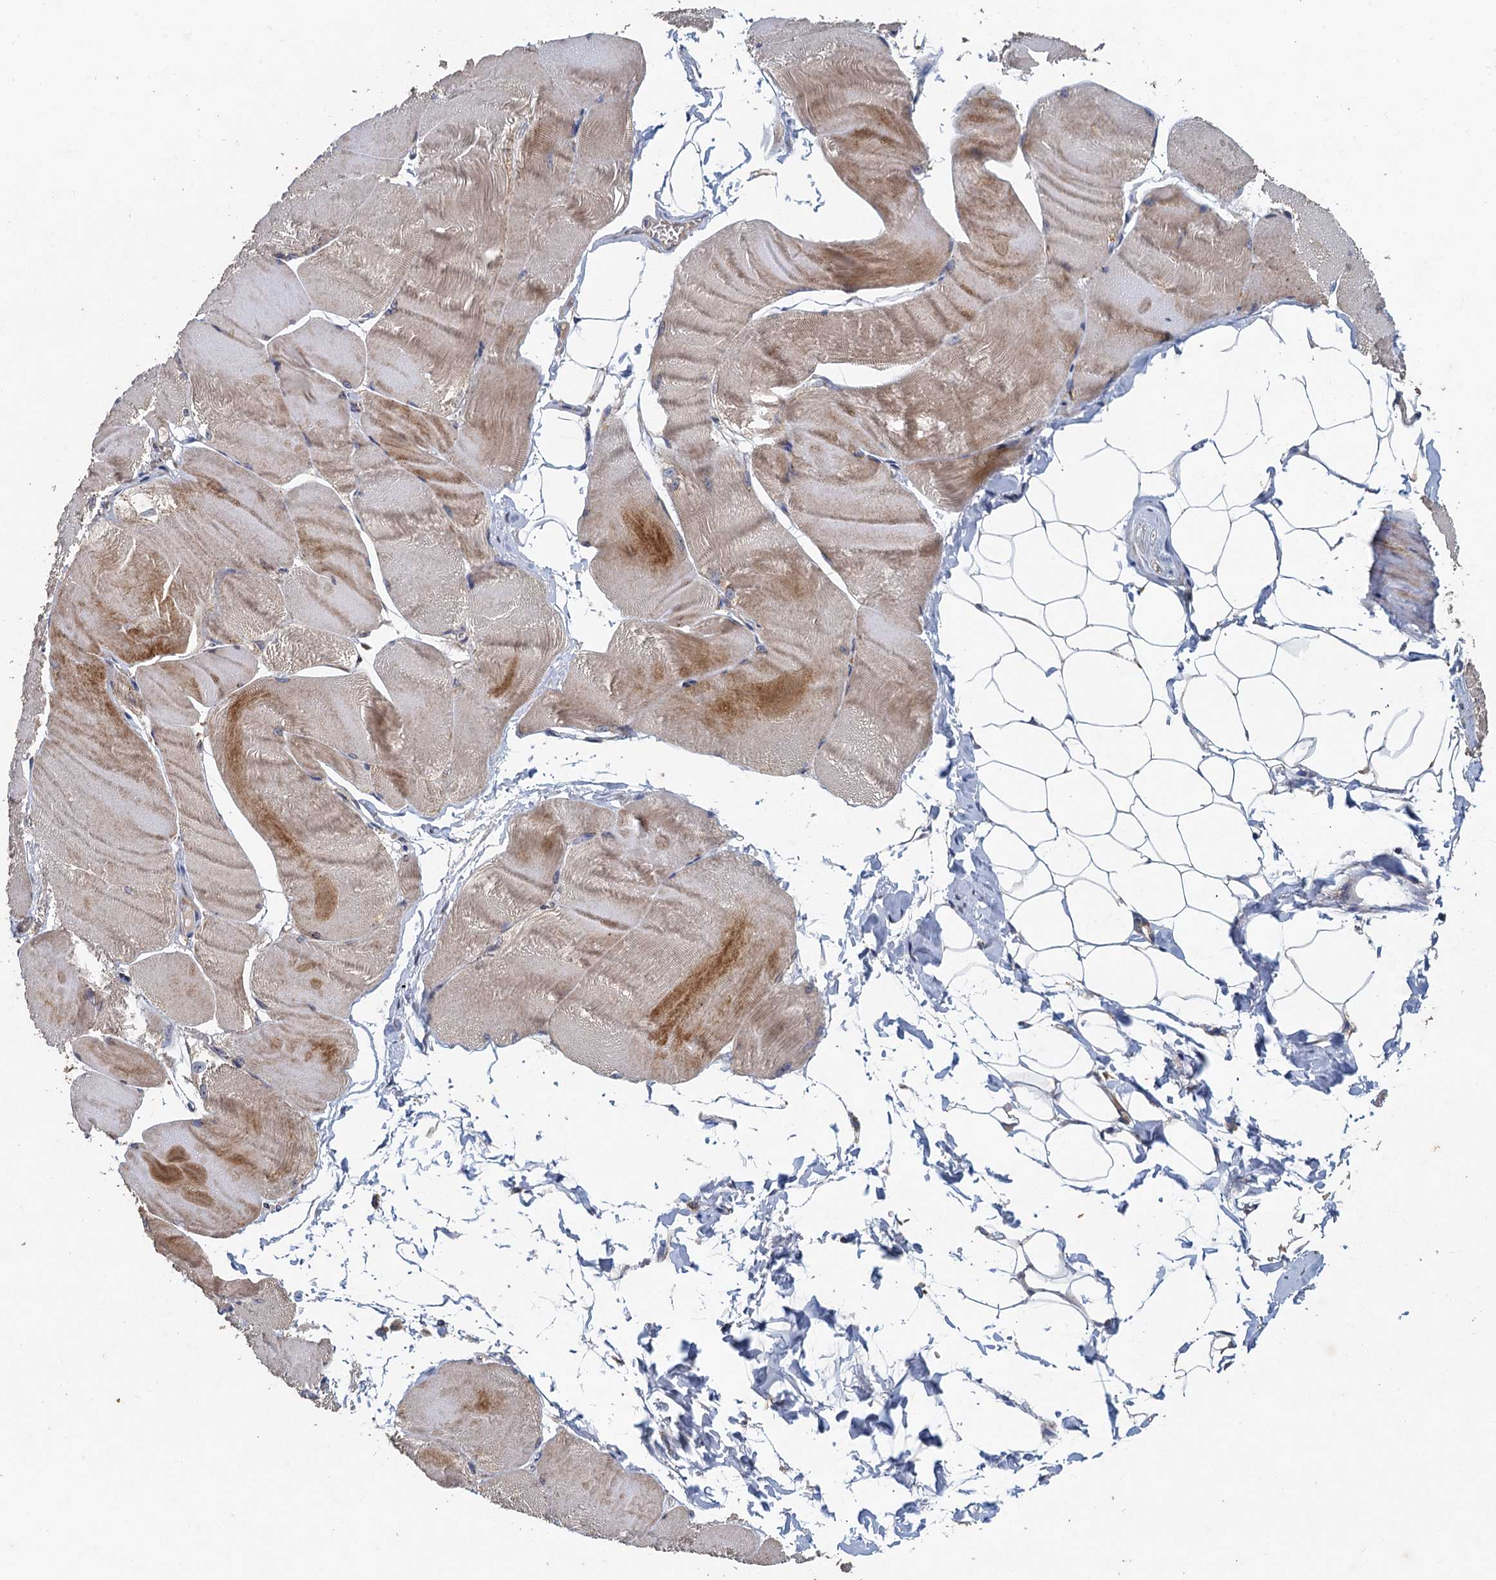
{"staining": {"intensity": "moderate", "quantity": "25%-75%", "location": "cytoplasmic/membranous"}, "tissue": "skeletal muscle", "cell_type": "Myocytes", "image_type": "normal", "snomed": [{"axis": "morphology", "description": "Normal tissue, NOS"}, {"axis": "morphology", "description": "Basal cell carcinoma"}, {"axis": "topography", "description": "Skeletal muscle"}], "caption": "Human skeletal muscle stained for a protein (brown) demonstrates moderate cytoplasmic/membranous positive staining in about 25%-75% of myocytes.", "gene": "BCS1L", "patient": {"sex": "female", "age": 64}}